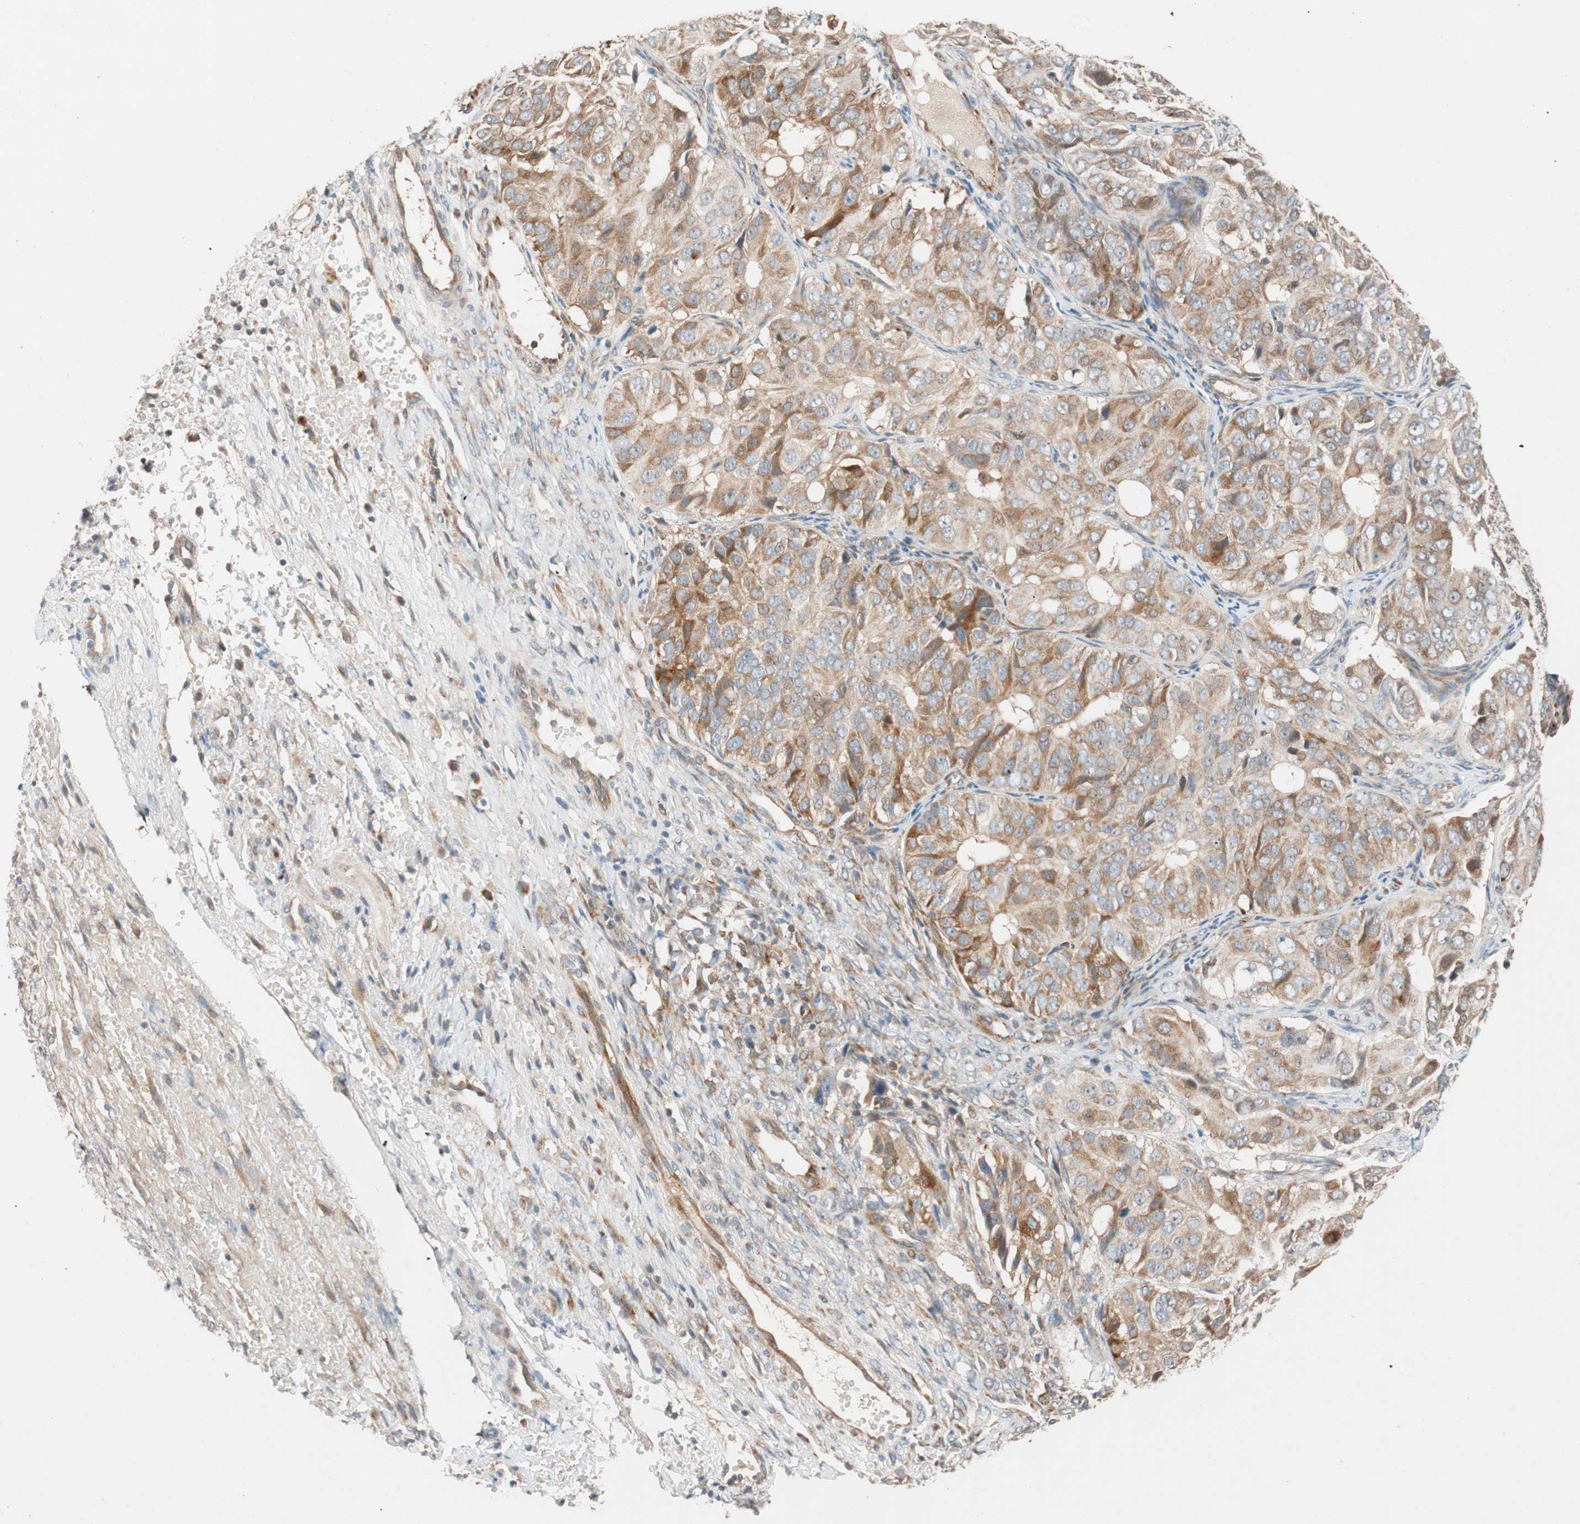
{"staining": {"intensity": "moderate", "quantity": ">75%", "location": "cytoplasmic/membranous"}, "tissue": "ovarian cancer", "cell_type": "Tumor cells", "image_type": "cancer", "snomed": [{"axis": "morphology", "description": "Carcinoma, endometroid"}, {"axis": "topography", "description": "Ovary"}], "caption": "Brown immunohistochemical staining in ovarian cancer (endometroid carcinoma) demonstrates moderate cytoplasmic/membranous staining in approximately >75% of tumor cells.", "gene": "FAAH", "patient": {"sex": "female", "age": 51}}